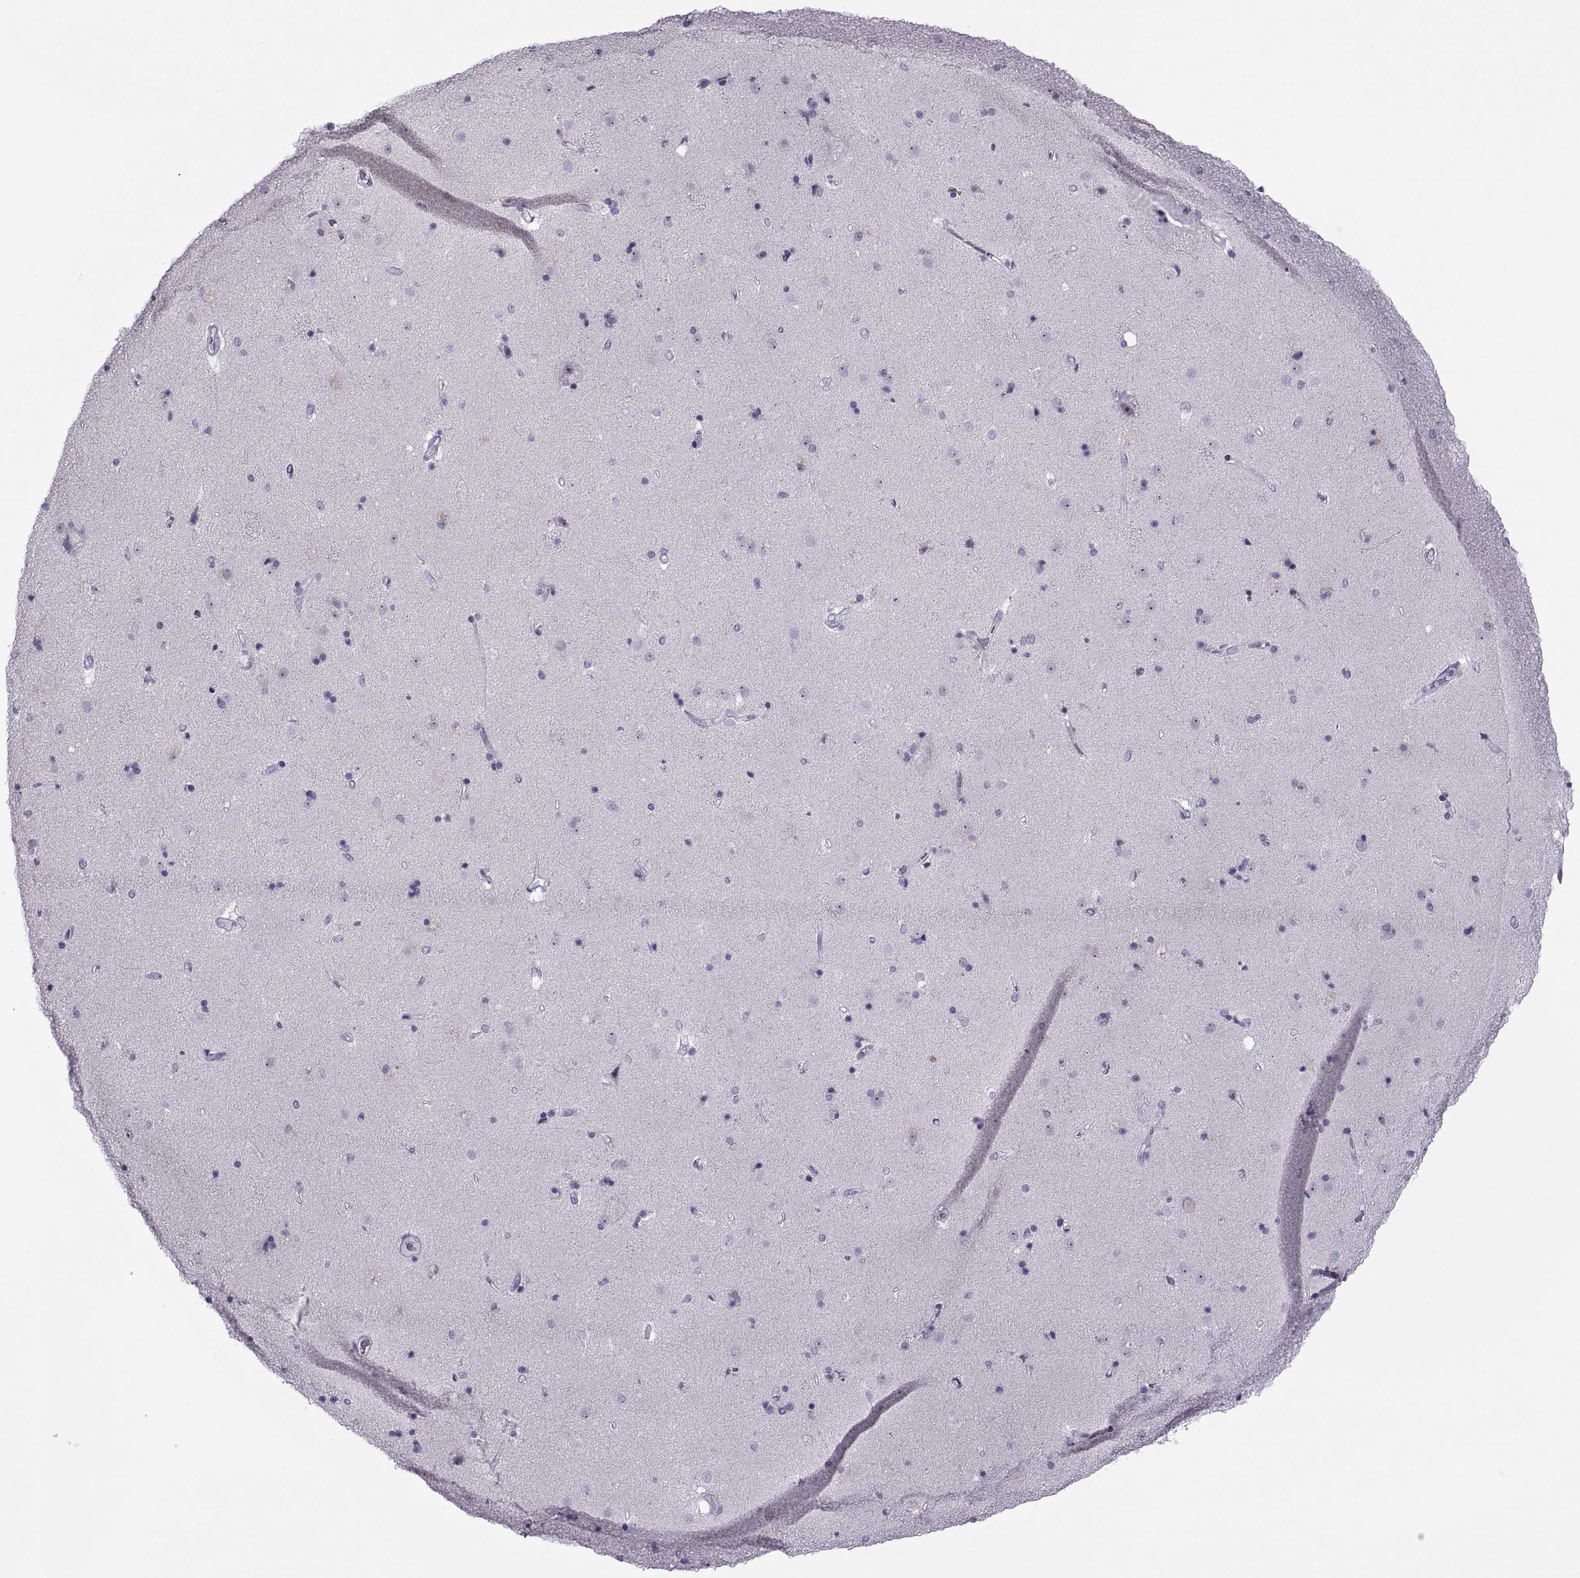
{"staining": {"intensity": "negative", "quantity": "none", "location": "none"}, "tissue": "caudate", "cell_type": "Glial cells", "image_type": "normal", "snomed": [{"axis": "morphology", "description": "Normal tissue, NOS"}, {"axis": "topography", "description": "Lateral ventricle wall"}], "caption": "Human caudate stained for a protein using IHC reveals no positivity in glial cells.", "gene": "FAM24A", "patient": {"sex": "female", "age": 71}}